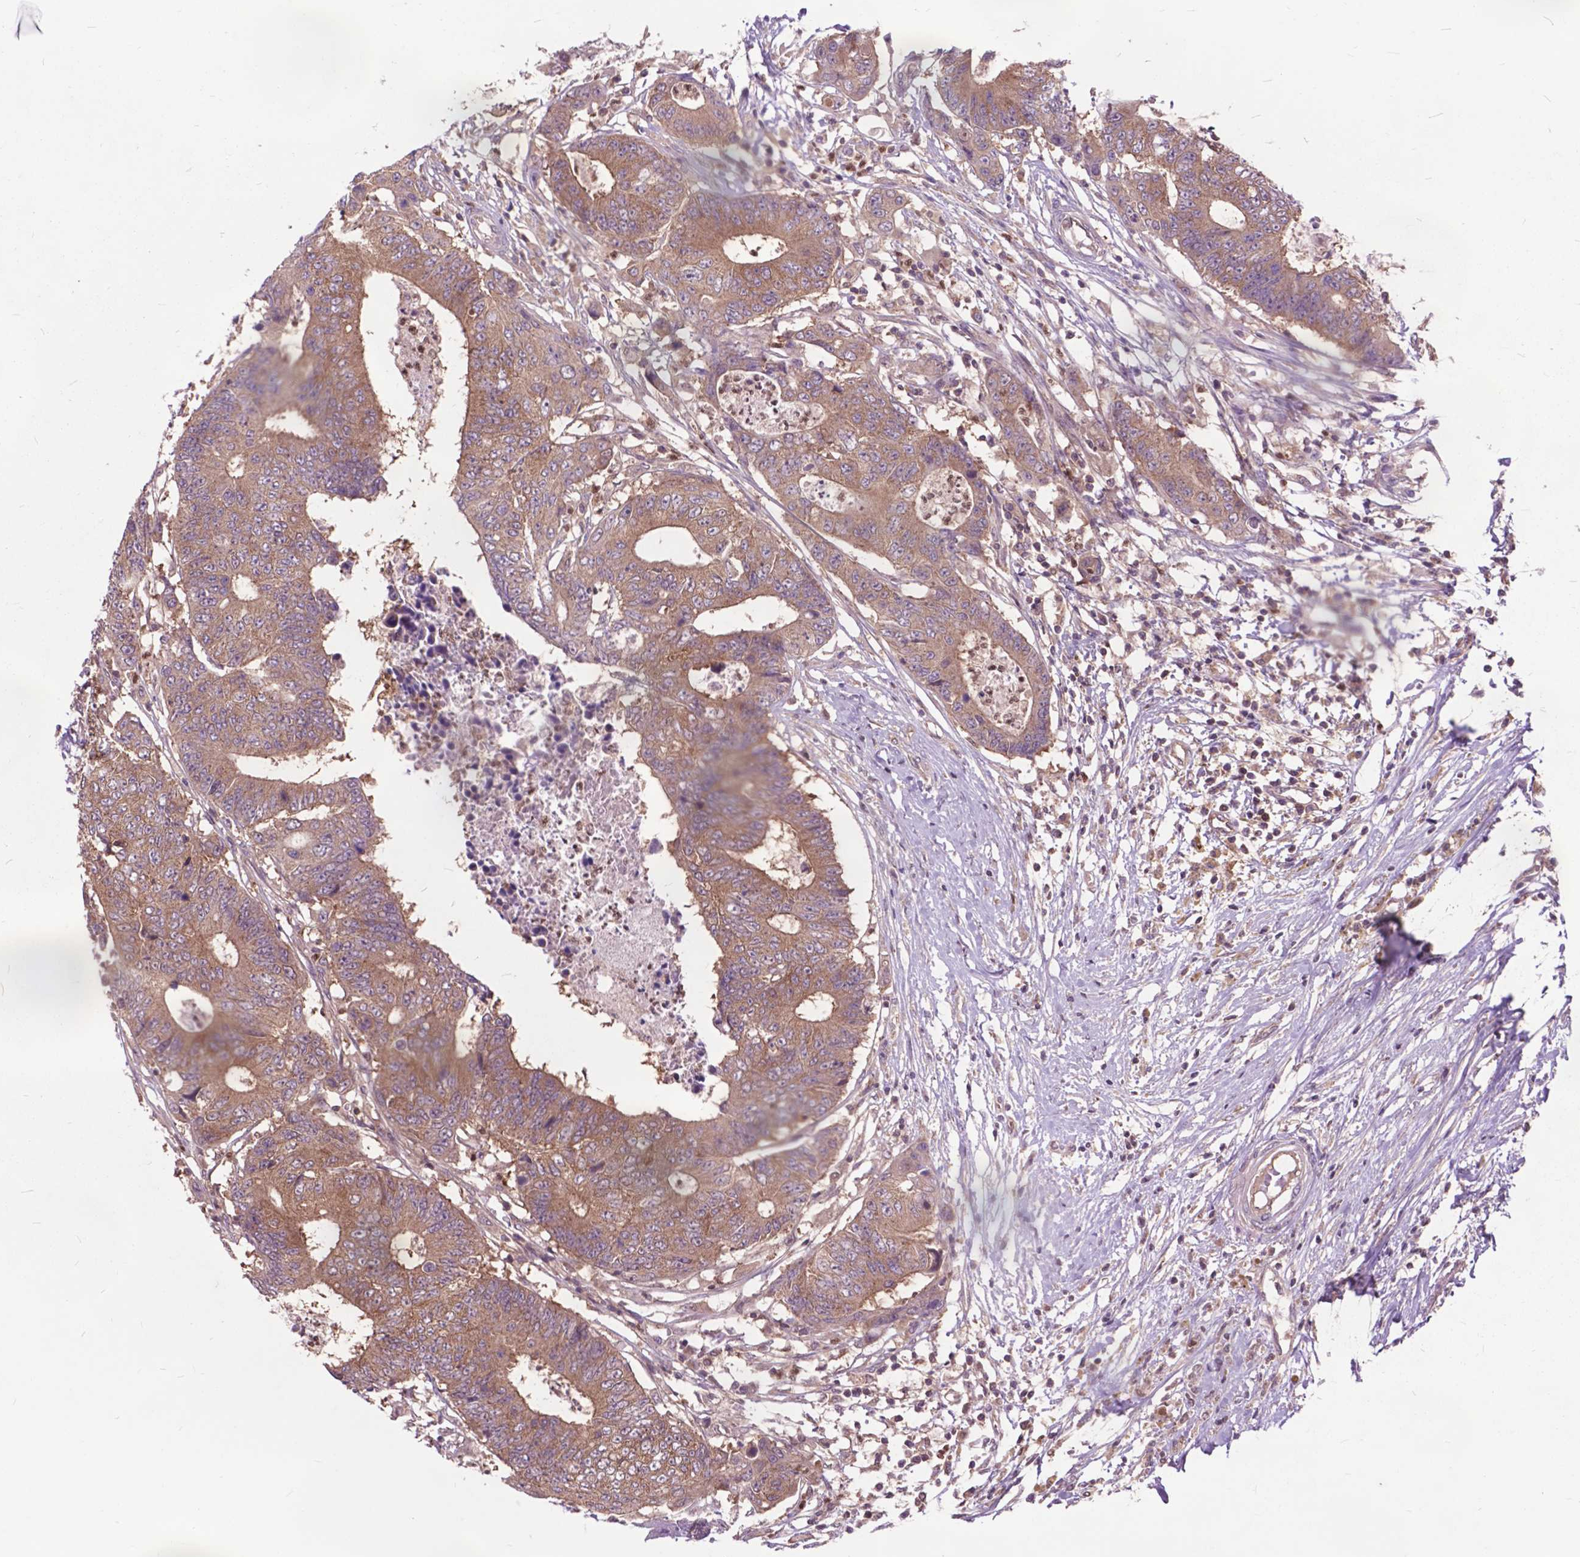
{"staining": {"intensity": "moderate", "quantity": ">75%", "location": "cytoplasmic/membranous"}, "tissue": "colorectal cancer", "cell_type": "Tumor cells", "image_type": "cancer", "snomed": [{"axis": "morphology", "description": "Adenocarcinoma, NOS"}, {"axis": "topography", "description": "Colon"}], "caption": "This is an image of immunohistochemistry staining of colorectal adenocarcinoma, which shows moderate staining in the cytoplasmic/membranous of tumor cells.", "gene": "ARAF", "patient": {"sex": "female", "age": 48}}